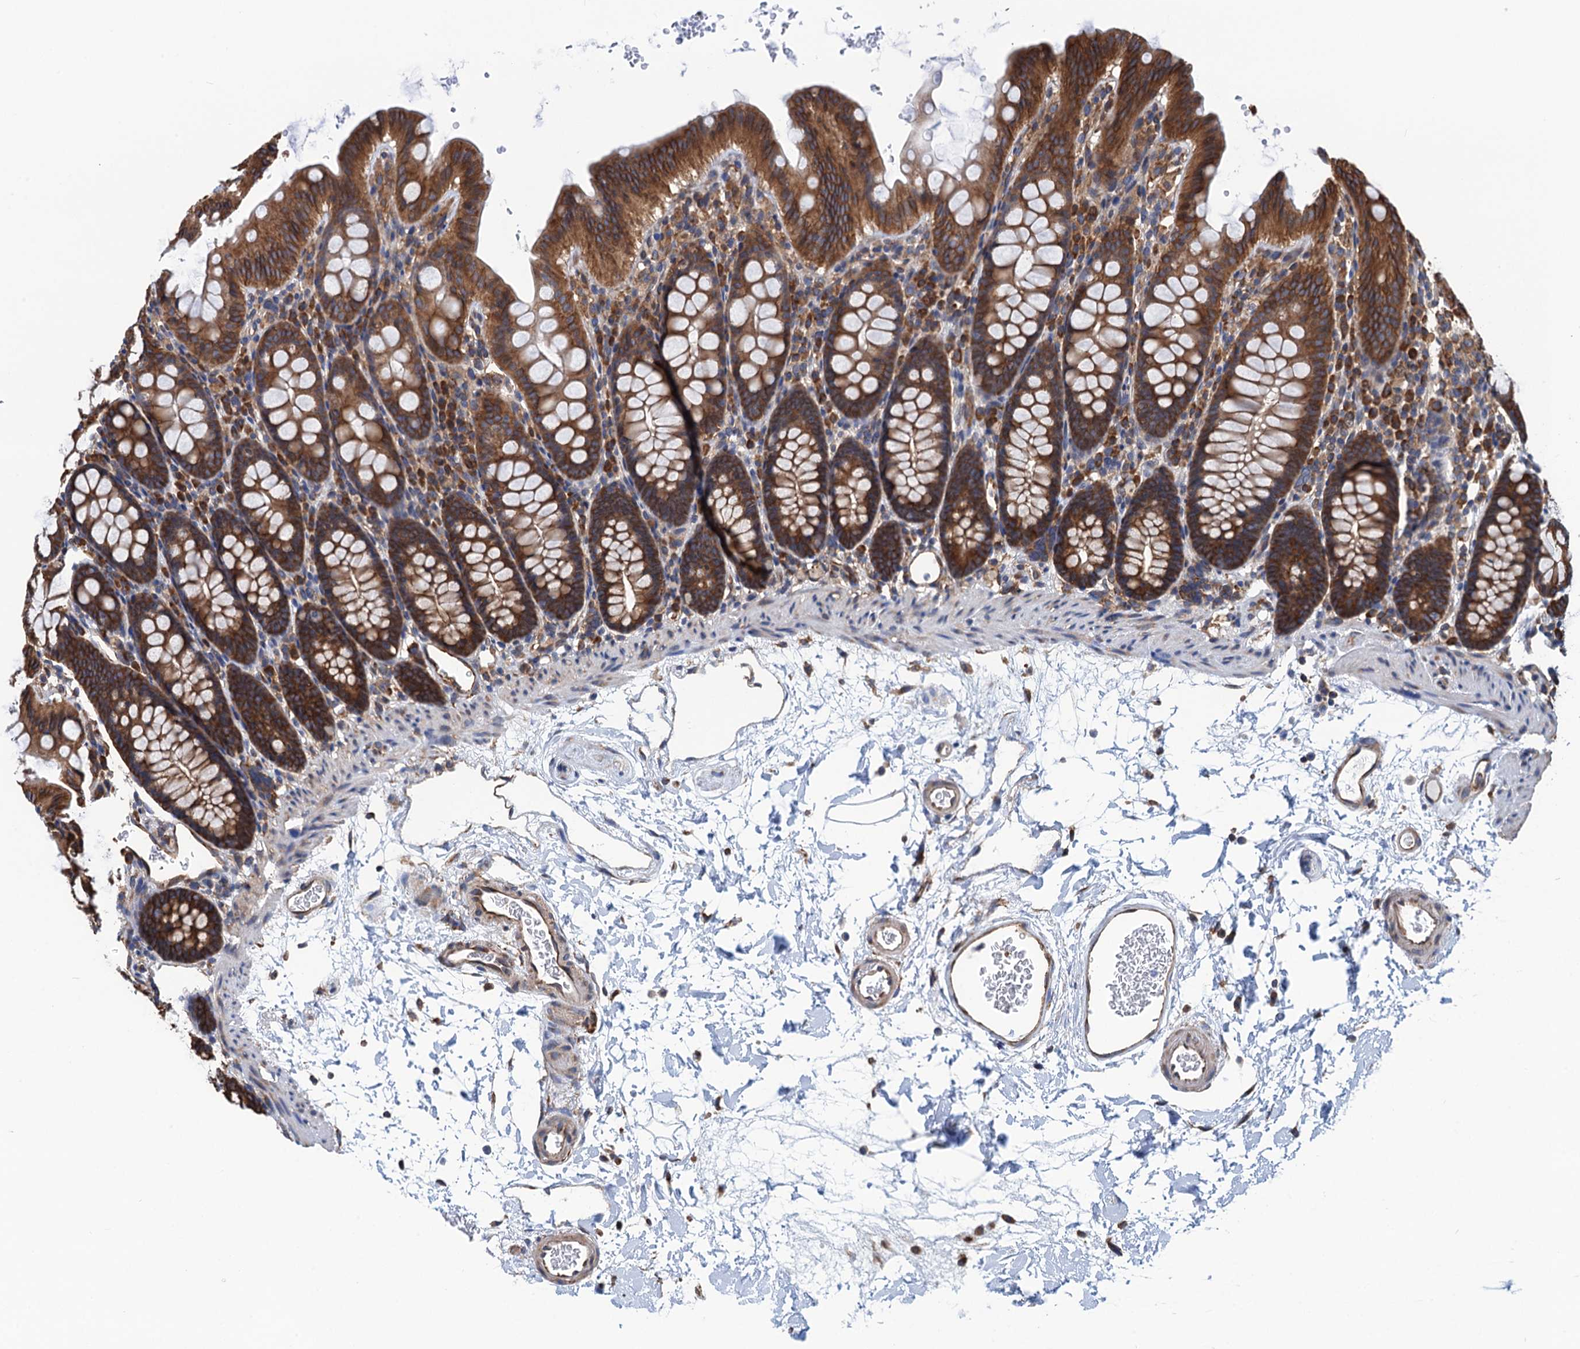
{"staining": {"intensity": "moderate", "quantity": "25%-75%", "location": "cytoplasmic/membranous,nuclear"}, "tissue": "colon", "cell_type": "Endothelial cells", "image_type": "normal", "snomed": [{"axis": "morphology", "description": "Normal tissue, NOS"}, {"axis": "topography", "description": "Colon"}], "caption": "Immunohistochemical staining of benign human colon shows medium levels of moderate cytoplasmic/membranous,nuclear positivity in approximately 25%-75% of endothelial cells.", "gene": "SLC12A7", "patient": {"sex": "male", "age": 75}}